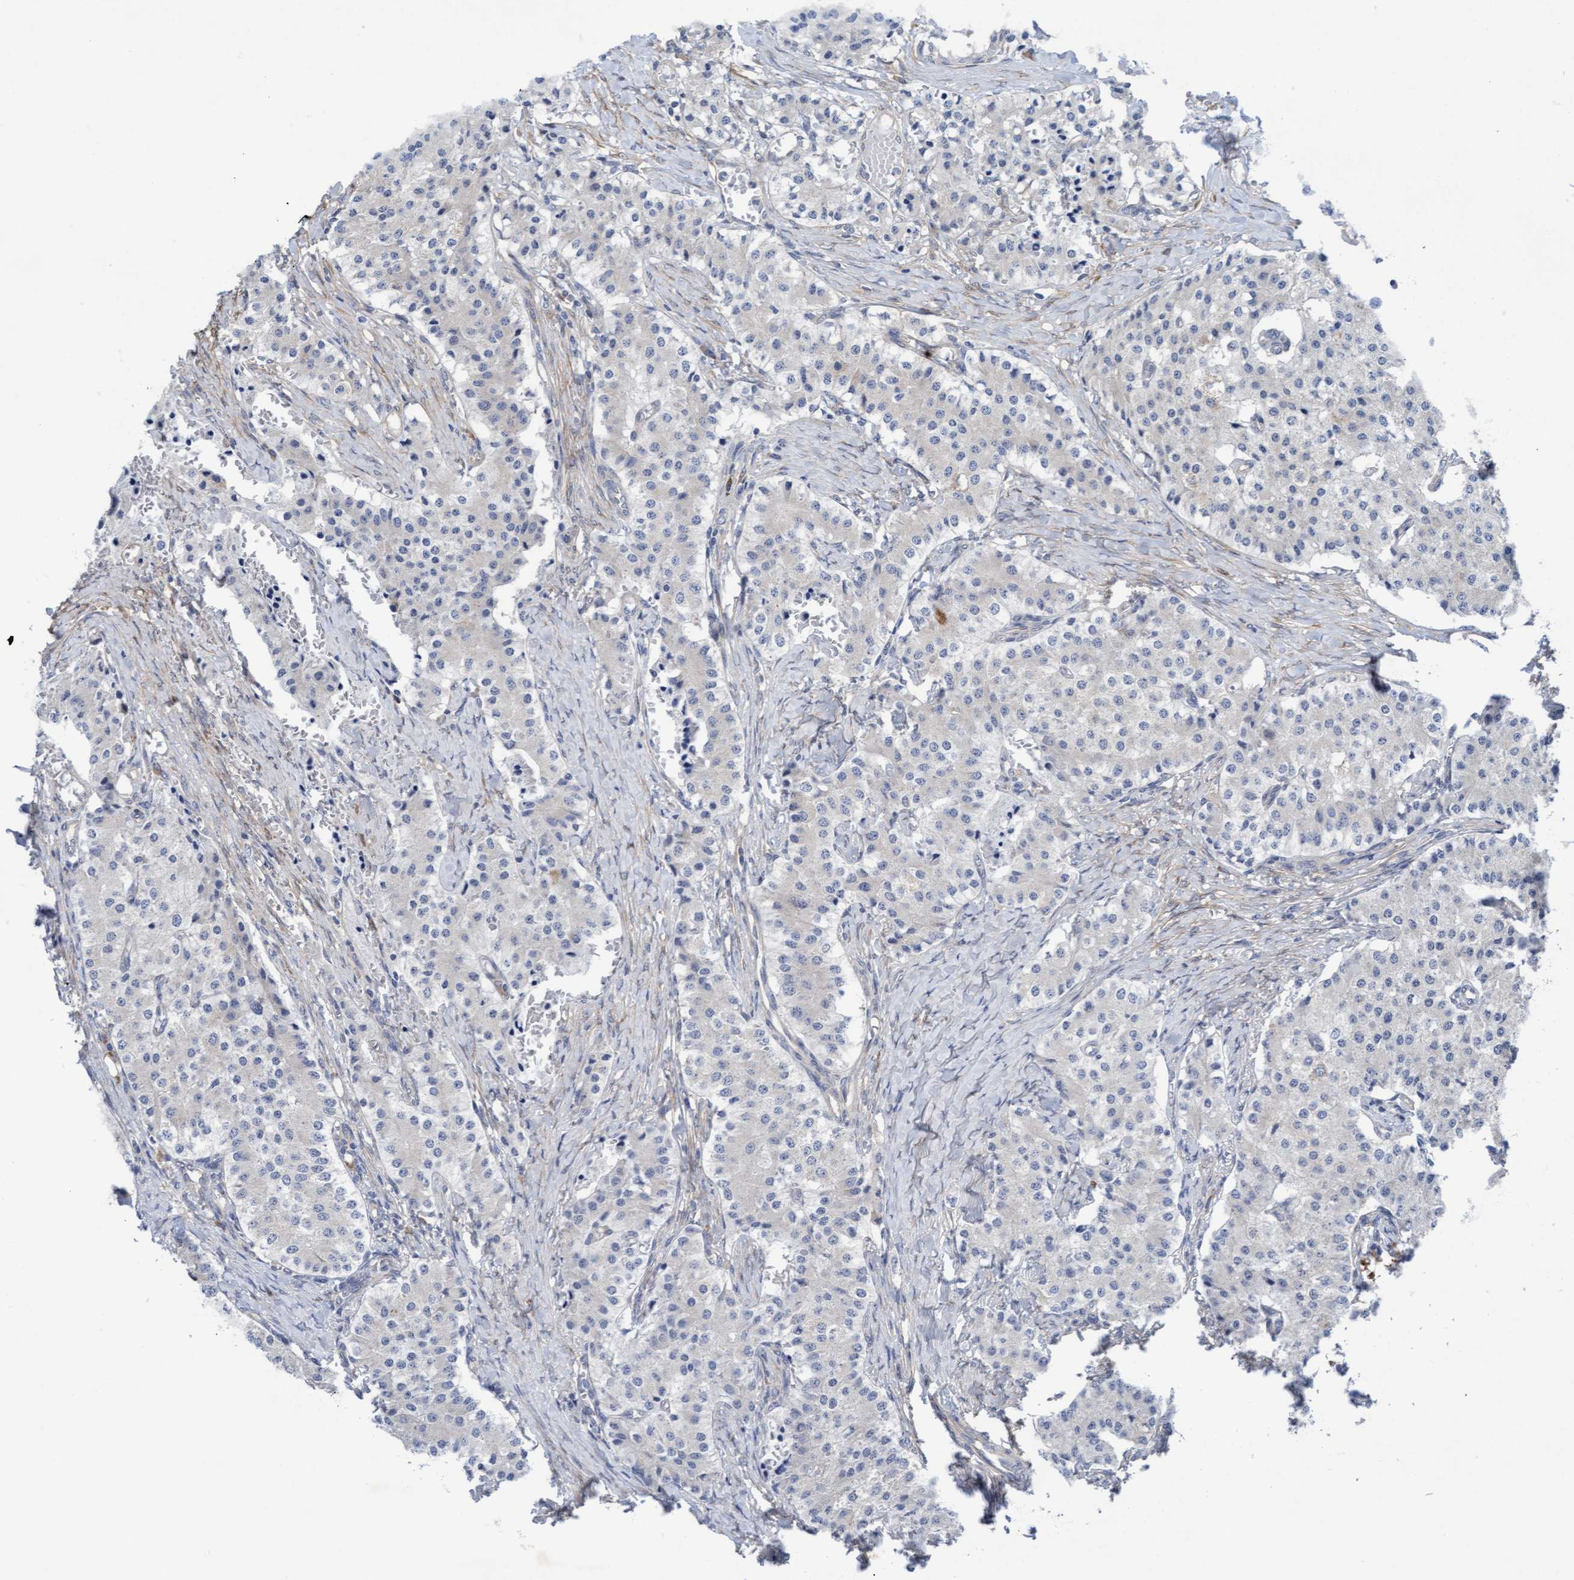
{"staining": {"intensity": "negative", "quantity": "none", "location": "none"}, "tissue": "carcinoid", "cell_type": "Tumor cells", "image_type": "cancer", "snomed": [{"axis": "morphology", "description": "Carcinoid, malignant, NOS"}, {"axis": "topography", "description": "Colon"}], "caption": "Image shows no protein positivity in tumor cells of carcinoid tissue.", "gene": "PLCD1", "patient": {"sex": "female", "age": 52}}